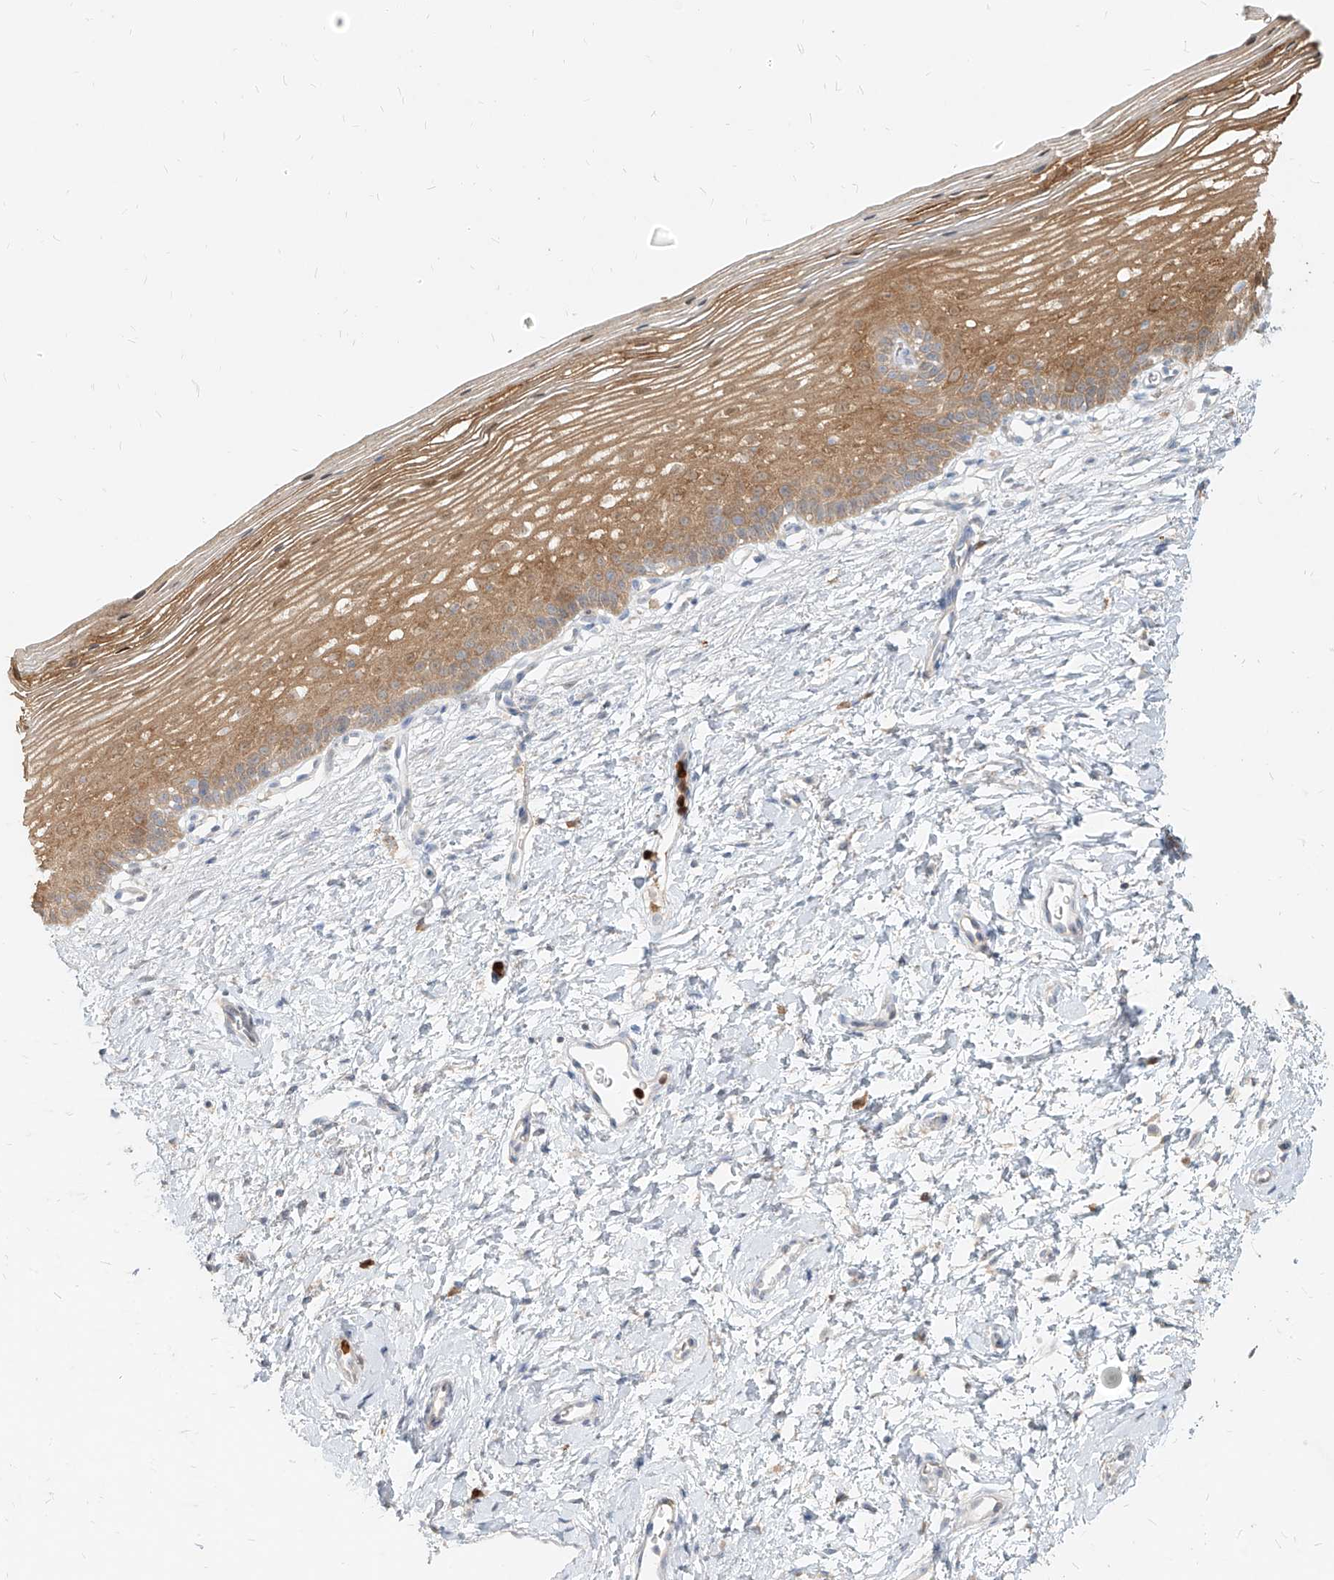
{"staining": {"intensity": "moderate", "quantity": "<25%", "location": "cytoplasmic/membranous"}, "tissue": "cervix", "cell_type": "Glandular cells", "image_type": "normal", "snomed": [{"axis": "morphology", "description": "Normal tissue, NOS"}, {"axis": "topography", "description": "Cervix"}], "caption": "Immunohistochemical staining of benign cervix reveals moderate cytoplasmic/membranous protein staining in about <25% of glandular cells.", "gene": "PGD", "patient": {"sex": "female", "age": 72}}